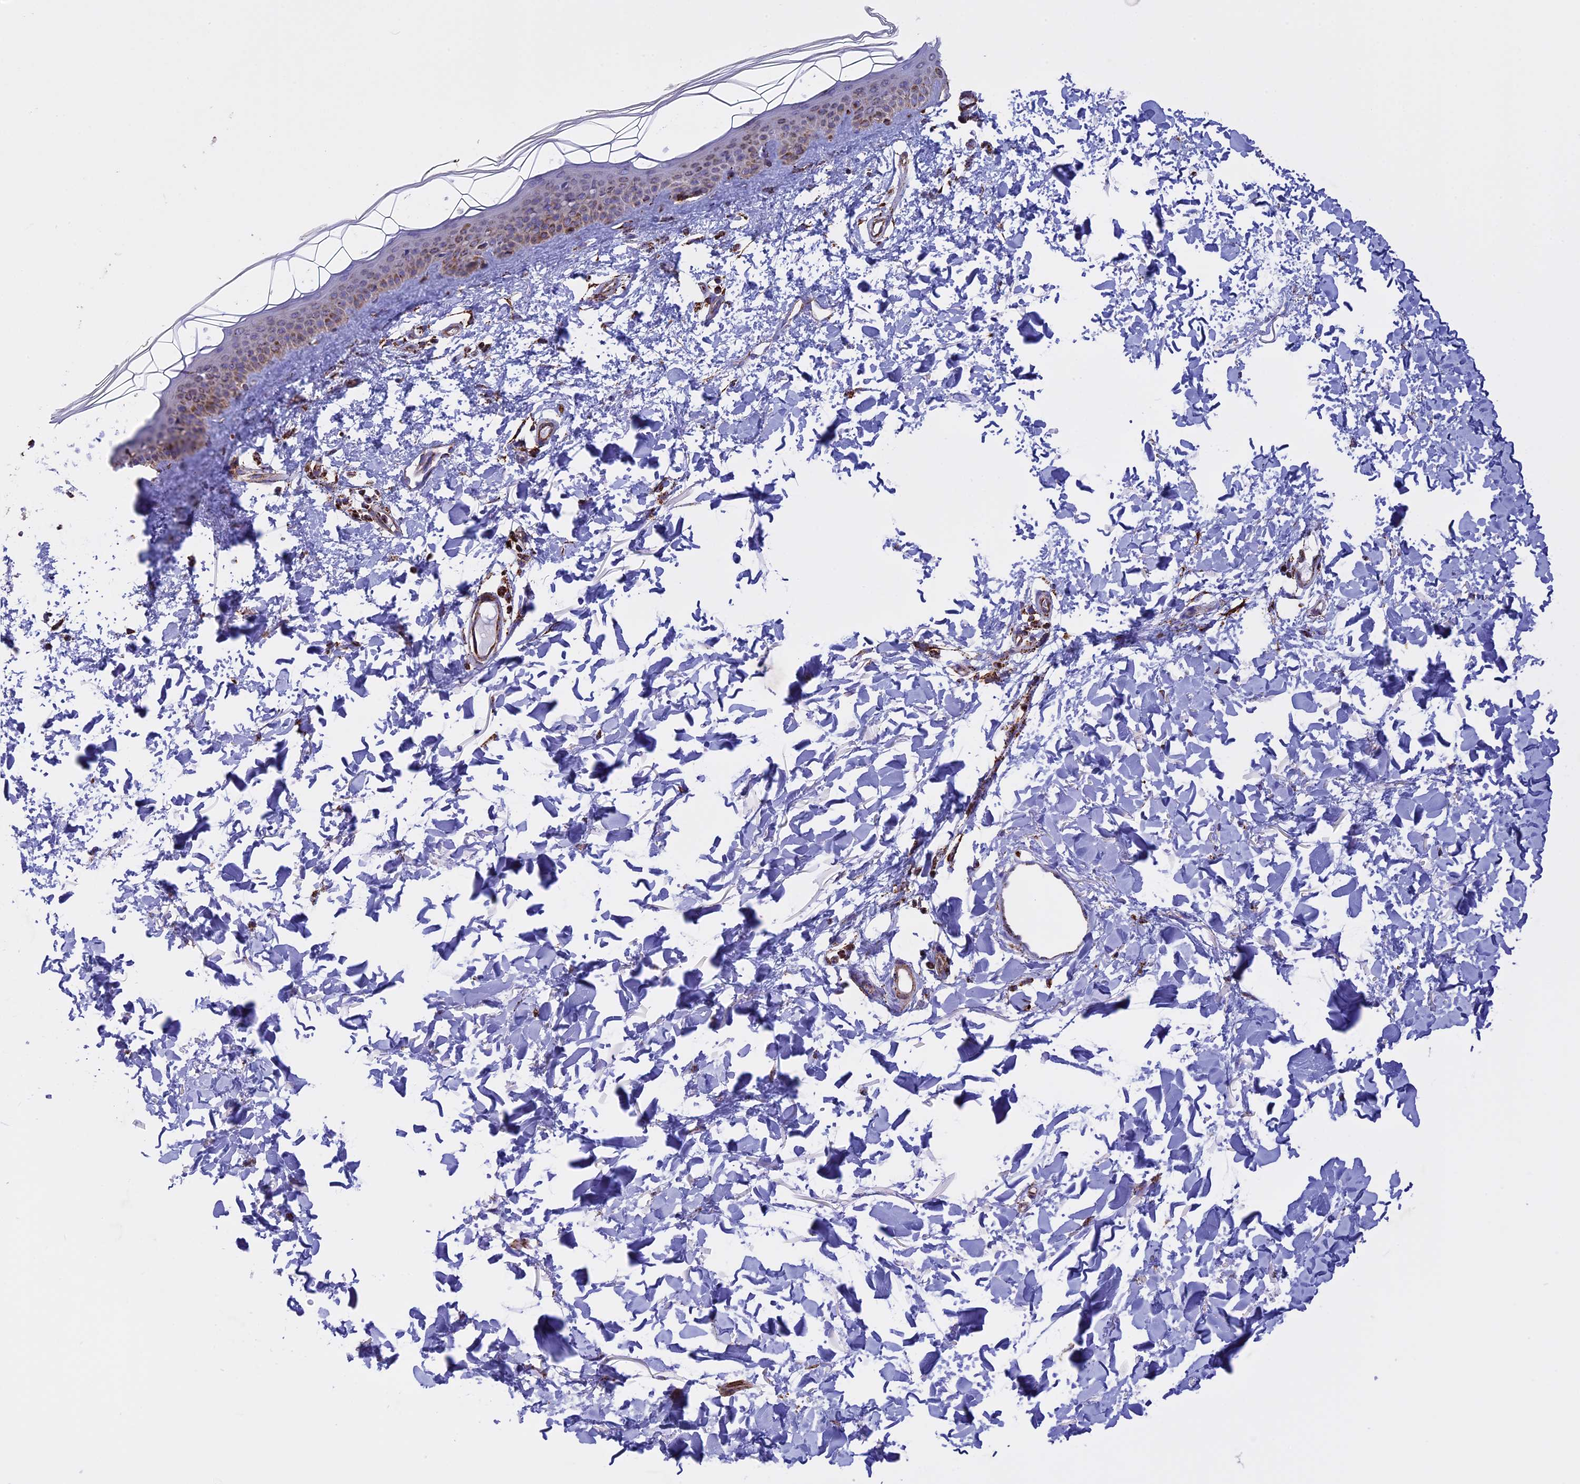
{"staining": {"intensity": "moderate", "quantity": ">75%", "location": "cytoplasmic/membranous"}, "tissue": "skin", "cell_type": "Fibroblasts", "image_type": "normal", "snomed": [{"axis": "morphology", "description": "Normal tissue, NOS"}, {"axis": "topography", "description": "Skin"}], "caption": "This is an image of immunohistochemistry staining of benign skin, which shows moderate positivity in the cytoplasmic/membranous of fibroblasts.", "gene": "KCNG1", "patient": {"sex": "female", "age": 58}}